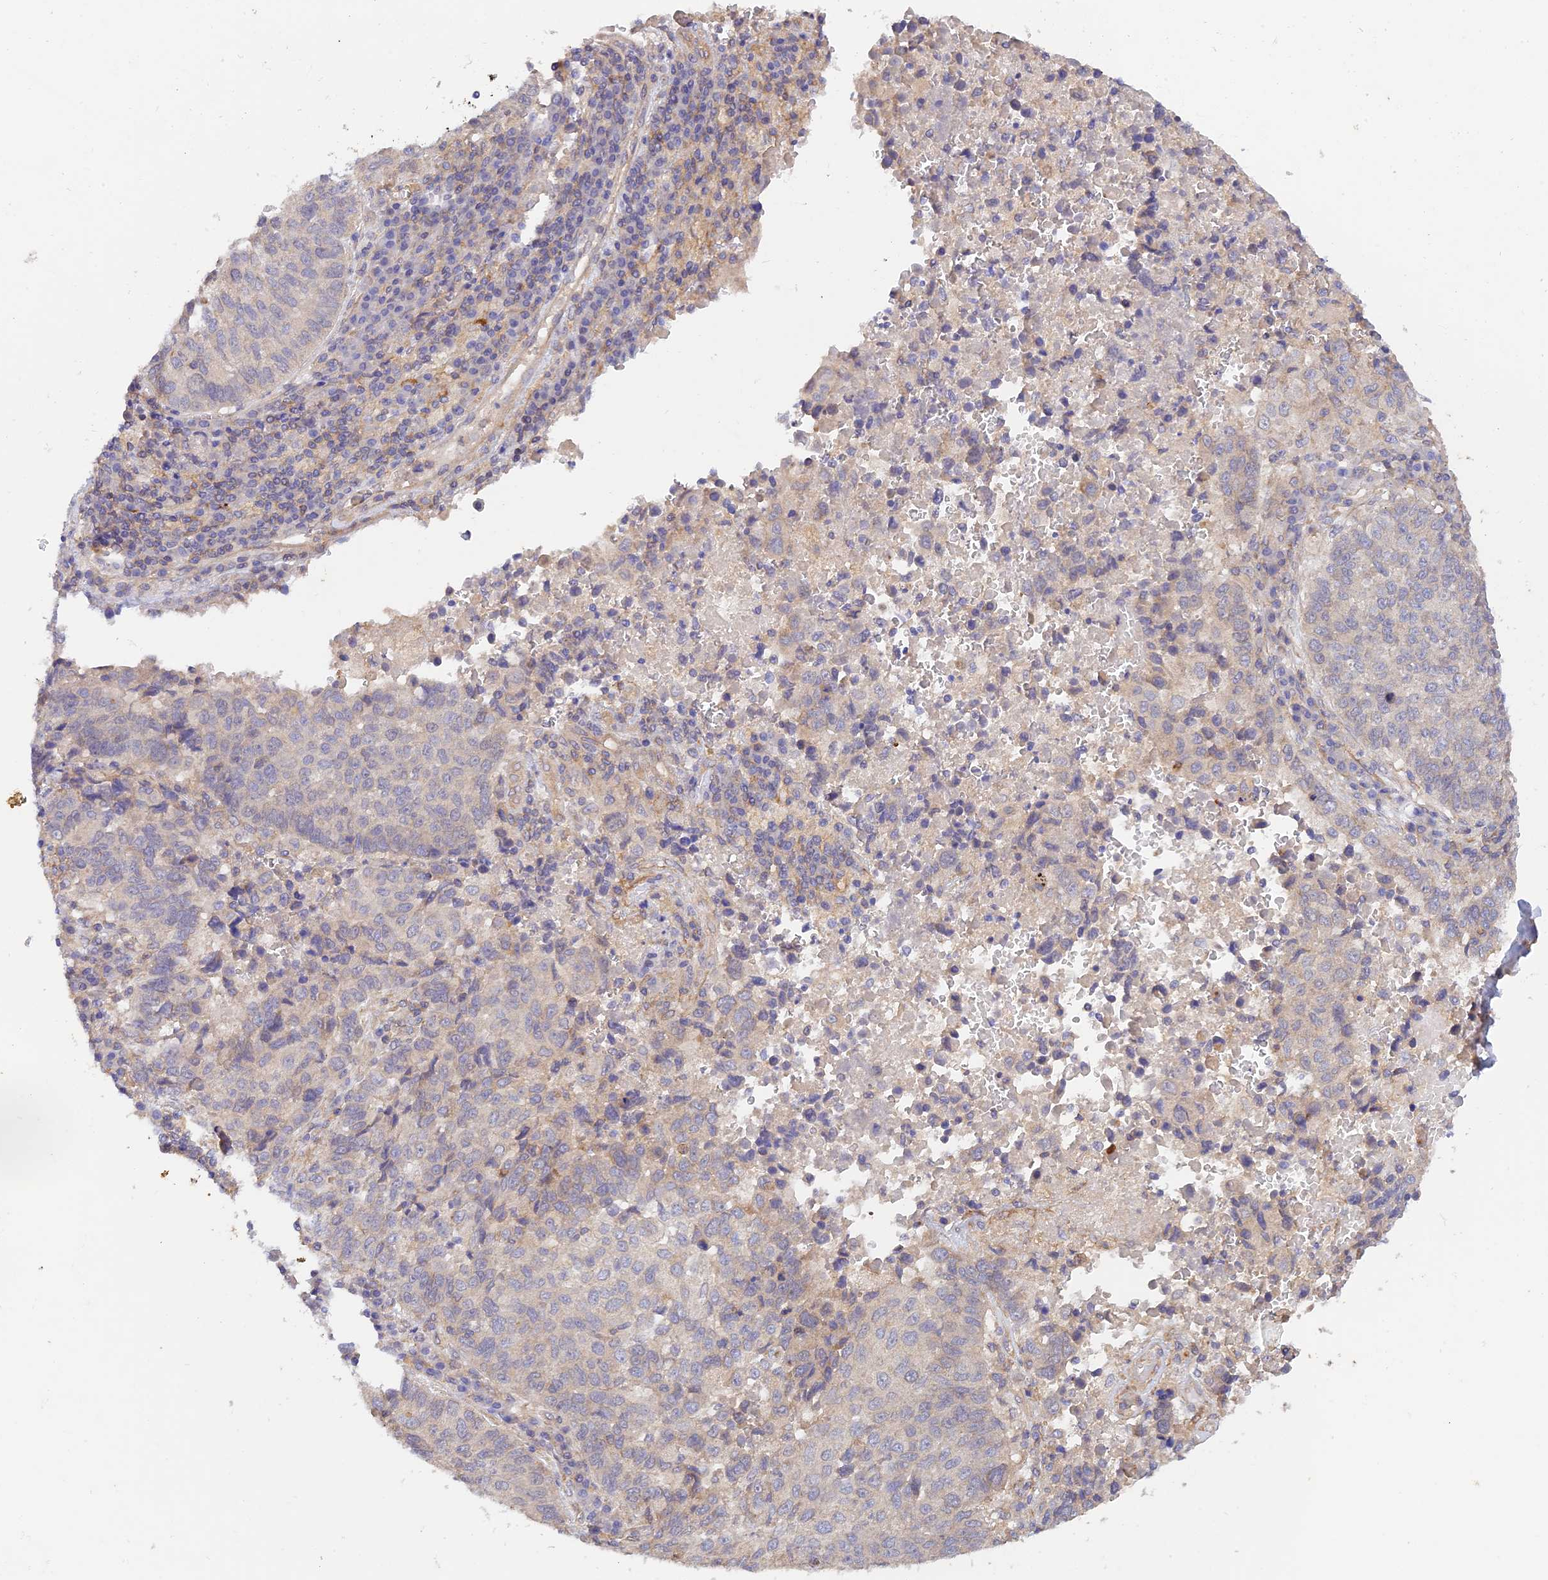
{"staining": {"intensity": "negative", "quantity": "none", "location": "none"}, "tissue": "lung cancer", "cell_type": "Tumor cells", "image_type": "cancer", "snomed": [{"axis": "morphology", "description": "Squamous cell carcinoma, NOS"}, {"axis": "topography", "description": "Lung"}], "caption": "The immunohistochemistry (IHC) photomicrograph has no significant positivity in tumor cells of lung cancer (squamous cell carcinoma) tissue. Nuclei are stained in blue.", "gene": "MYO9A", "patient": {"sex": "male", "age": 73}}